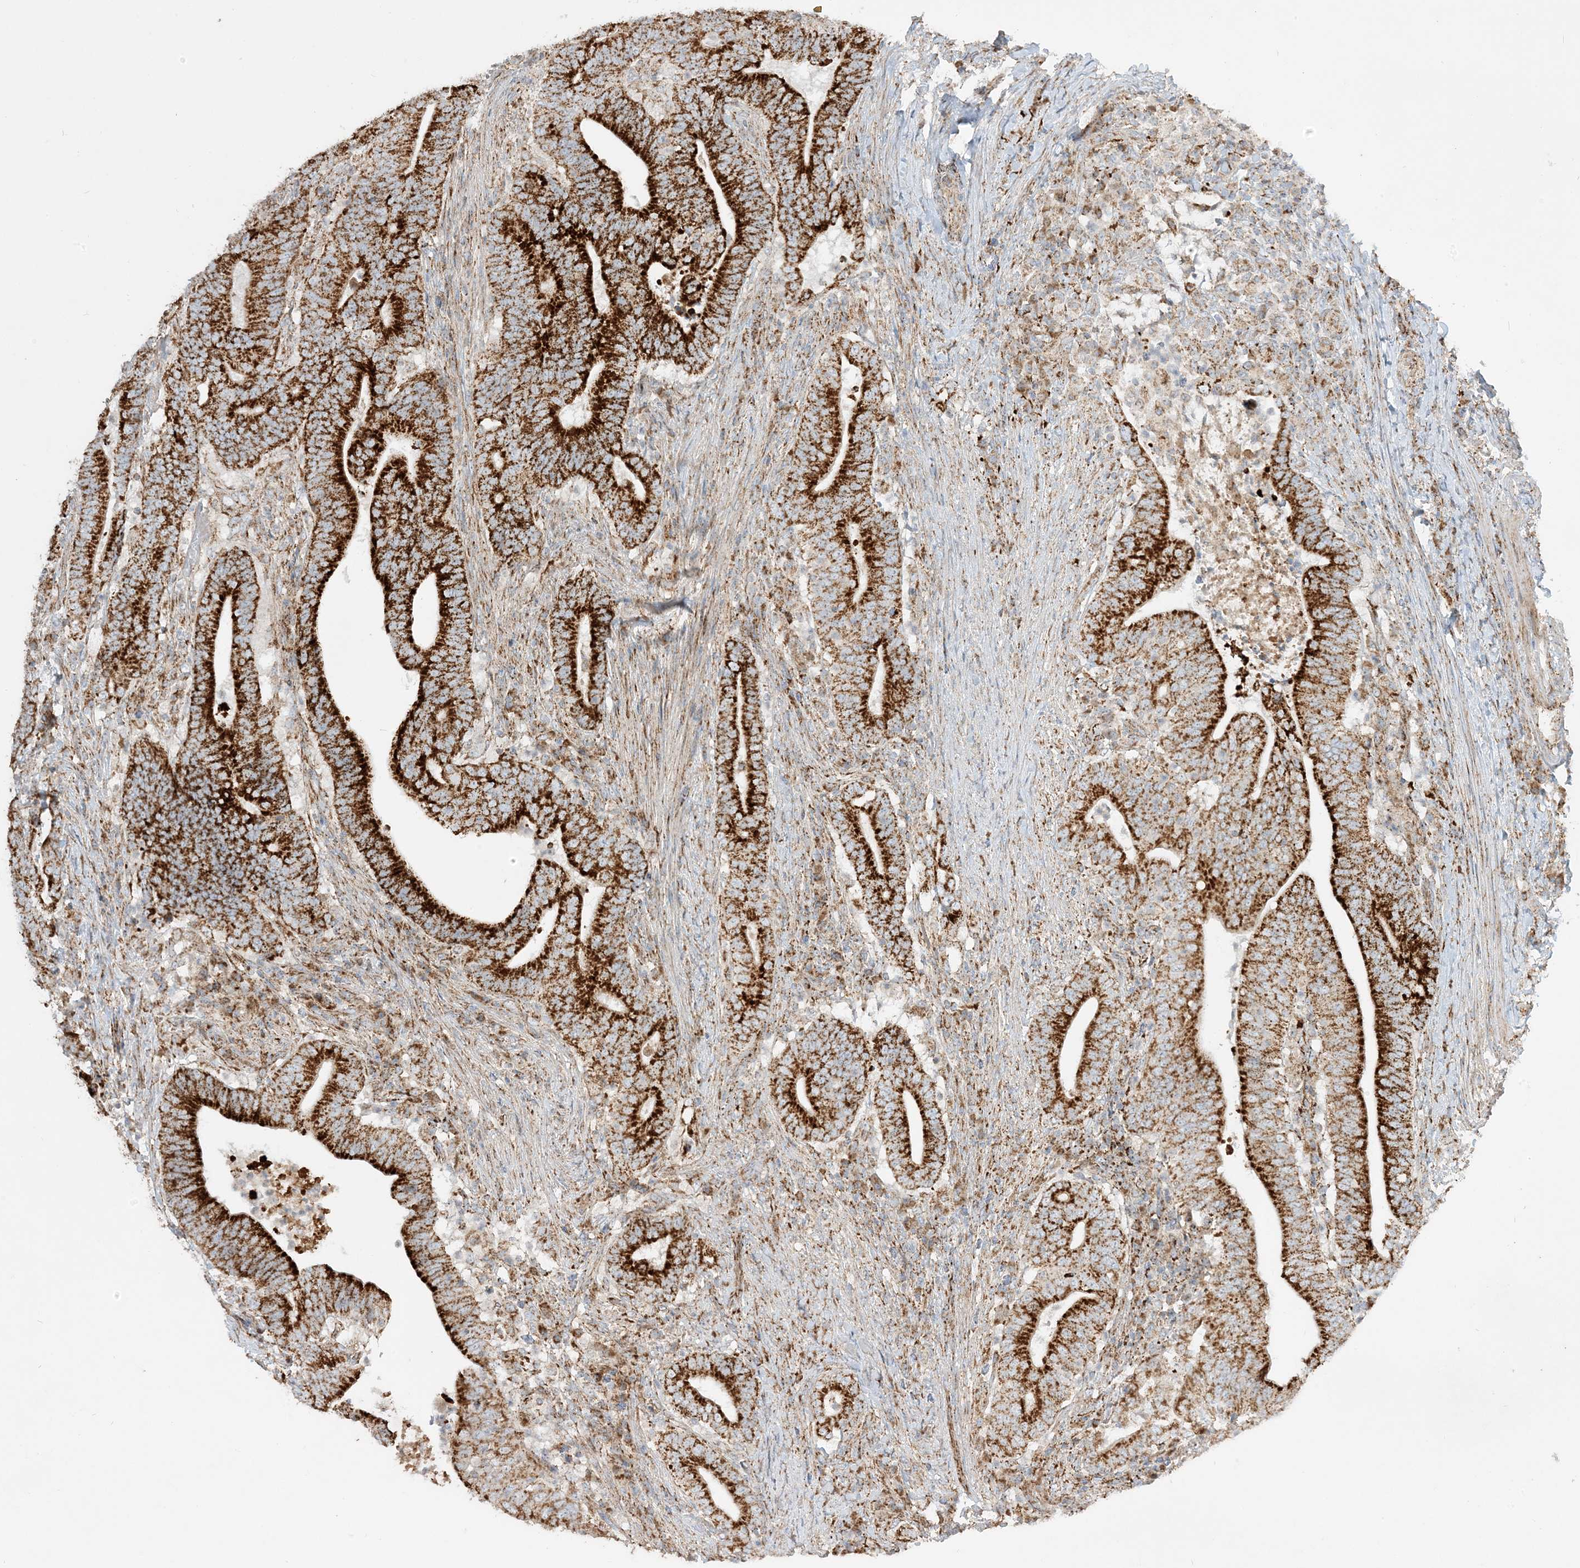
{"staining": {"intensity": "strong", "quantity": ">75%", "location": "cytoplasmic/membranous"}, "tissue": "colorectal cancer", "cell_type": "Tumor cells", "image_type": "cancer", "snomed": [{"axis": "morphology", "description": "Adenocarcinoma, NOS"}, {"axis": "topography", "description": "Colon"}], "caption": "A brown stain labels strong cytoplasmic/membranous positivity of a protein in colorectal cancer (adenocarcinoma) tumor cells.", "gene": "NDUFAF3", "patient": {"sex": "female", "age": 66}}